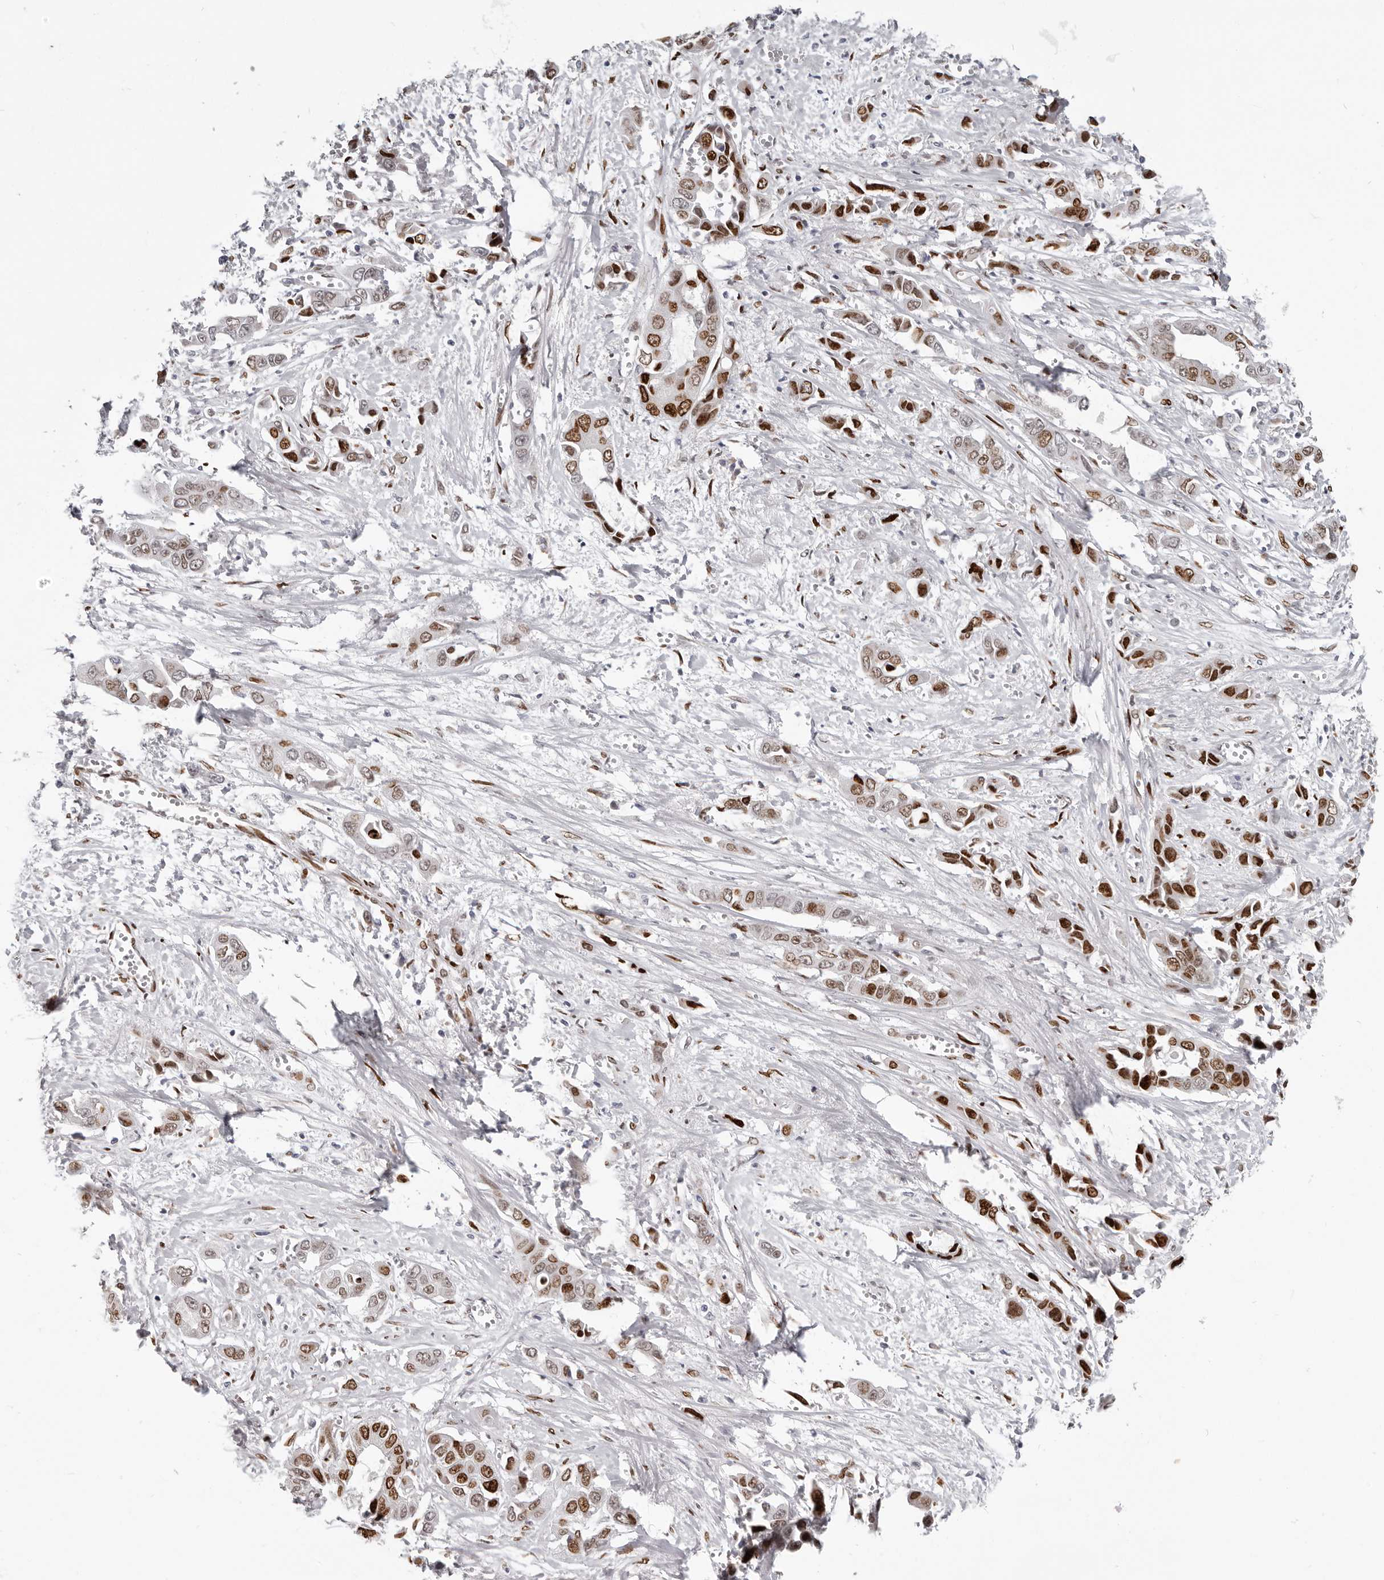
{"staining": {"intensity": "strong", "quantity": ">75%", "location": "nuclear"}, "tissue": "liver cancer", "cell_type": "Tumor cells", "image_type": "cancer", "snomed": [{"axis": "morphology", "description": "Cholangiocarcinoma"}, {"axis": "topography", "description": "Liver"}], "caption": "Immunohistochemistry (IHC) image of neoplastic tissue: human liver cholangiocarcinoma stained using immunohistochemistry (IHC) shows high levels of strong protein expression localized specifically in the nuclear of tumor cells, appearing as a nuclear brown color.", "gene": "SRP19", "patient": {"sex": "female", "age": 52}}